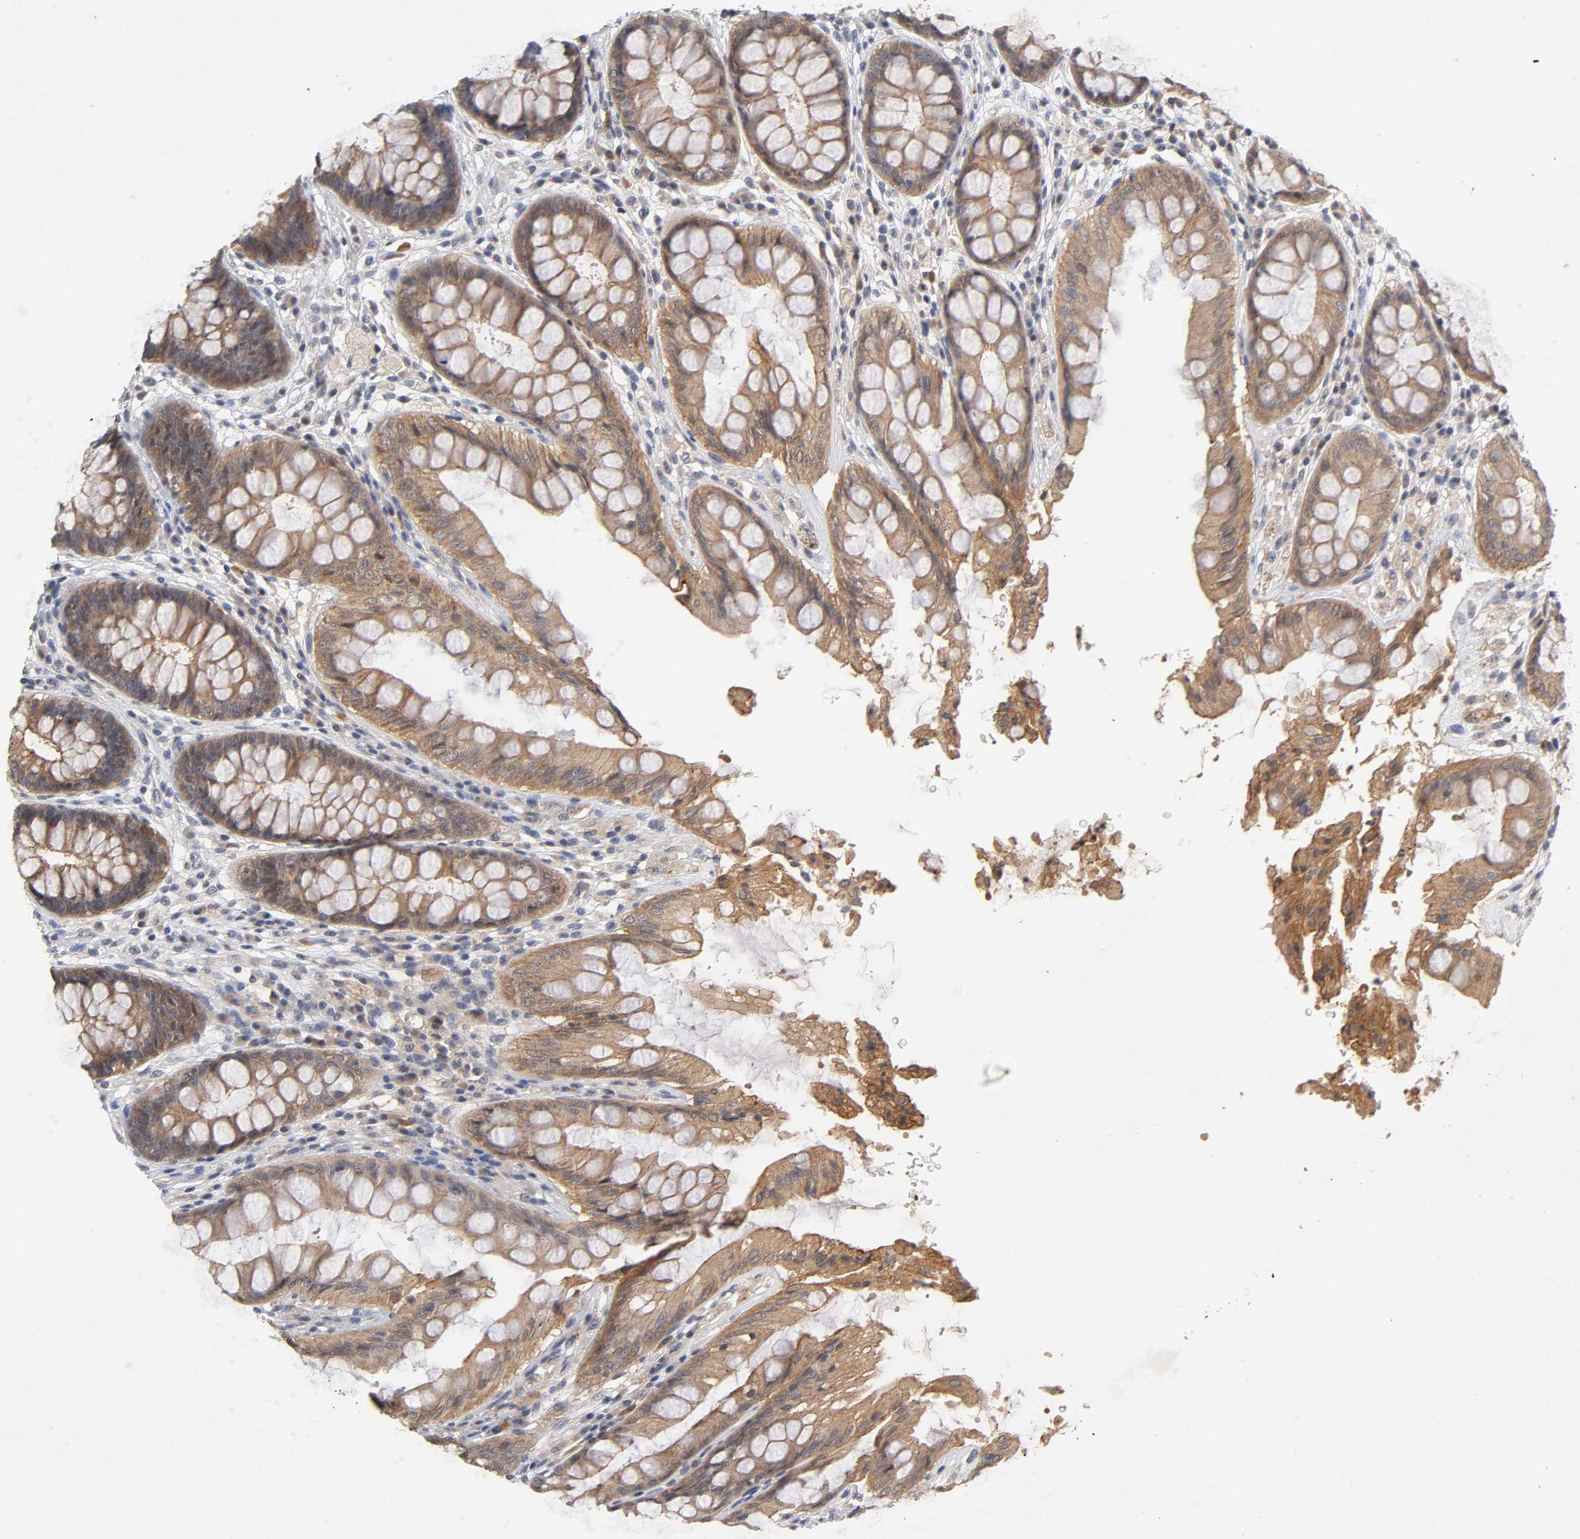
{"staining": {"intensity": "moderate", "quantity": ">75%", "location": "cytoplasmic/membranous"}, "tissue": "rectum", "cell_type": "Glandular cells", "image_type": "normal", "snomed": [{"axis": "morphology", "description": "Normal tissue, NOS"}, {"axis": "topography", "description": "Rectum"}], "caption": "An image showing moderate cytoplasmic/membranous expression in approximately >75% of glandular cells in unremarkable rectum, as visualized by brown immunohistochemical staining.", "gene": "CXADR", "patient": {"sex": "female", "age": 46}}